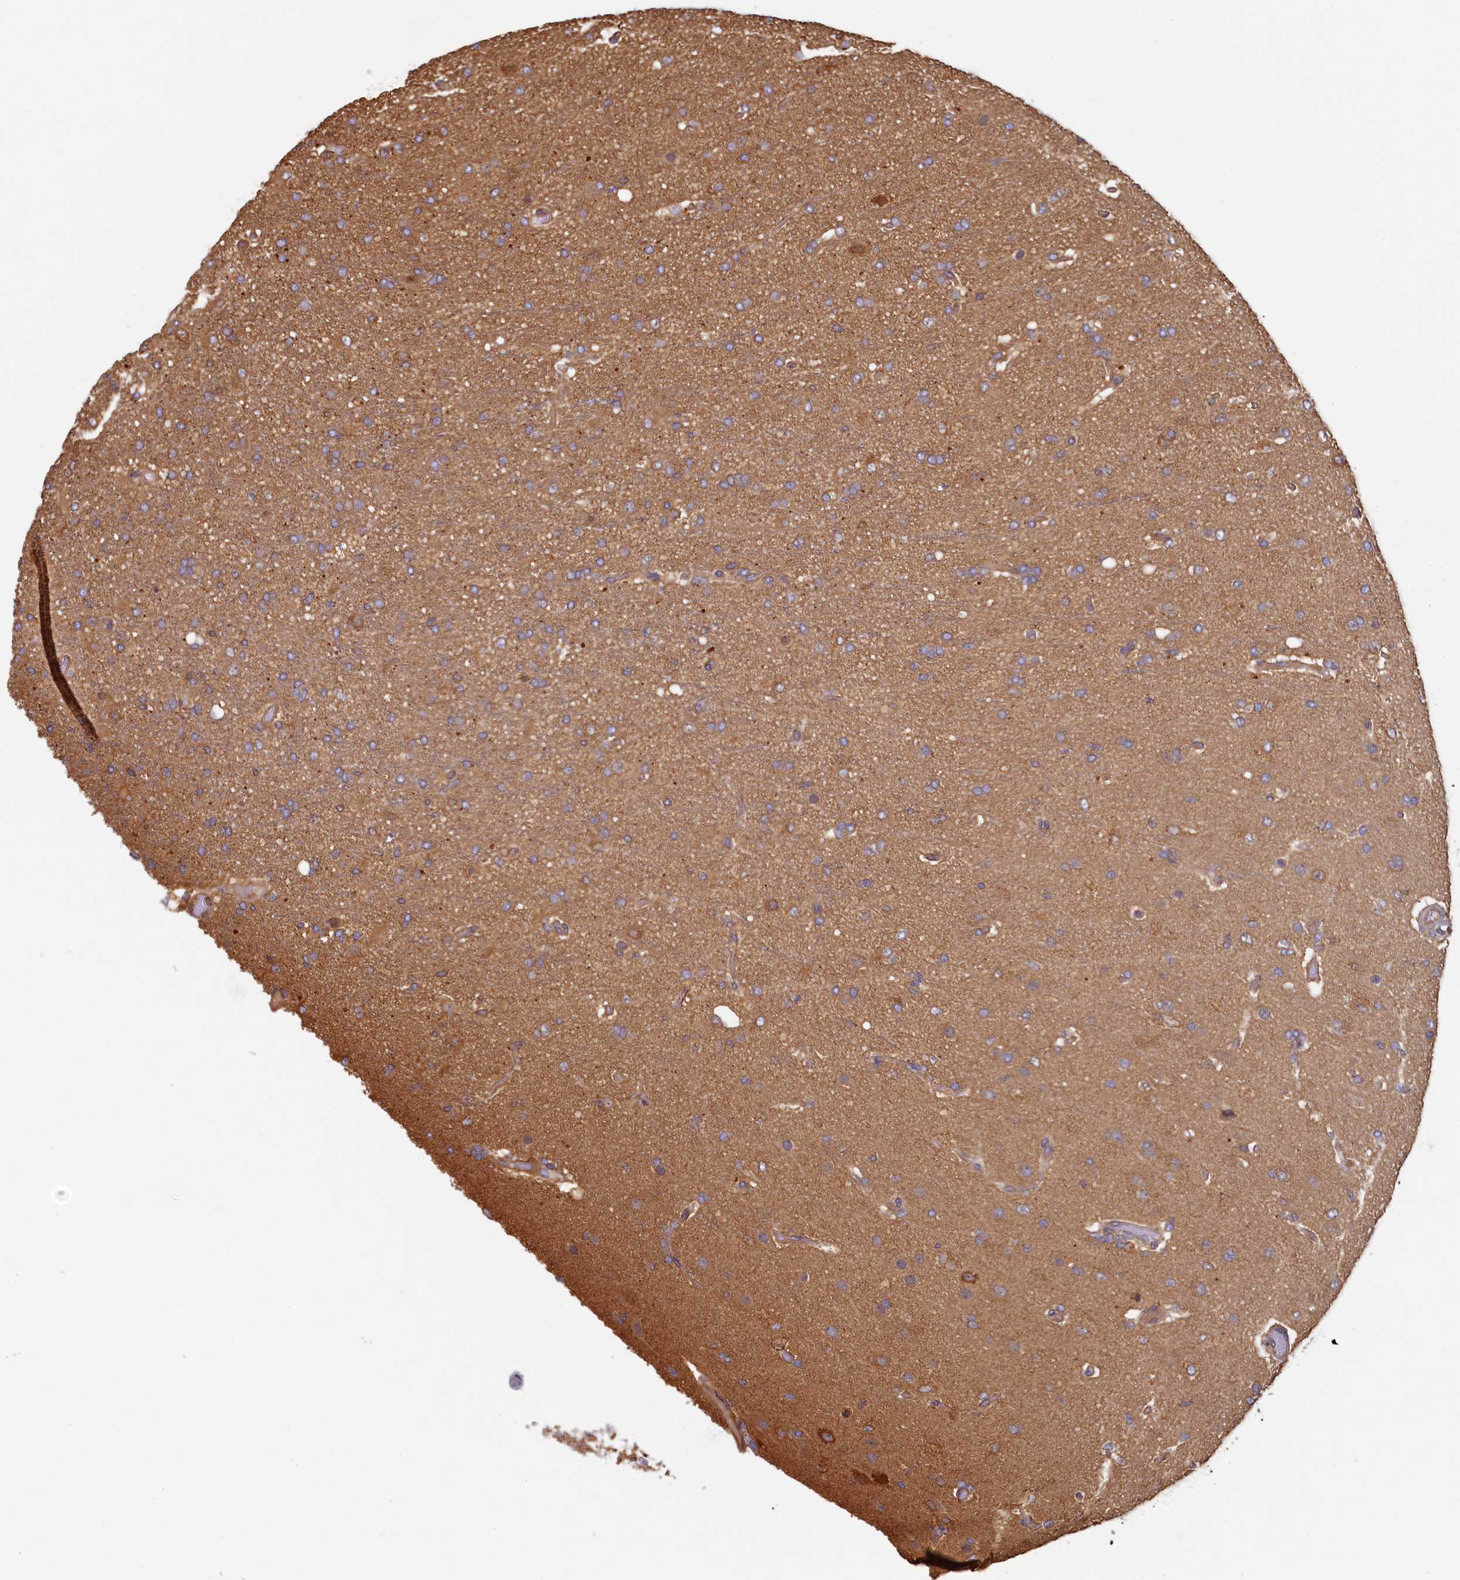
{"staining": {"intensity": "moderate", "quantity": ">75%", "location": "cytoplasmic/membranous"}, "tissue": "glioma", "cell_type": "Tumor cells", "image_type": "cancer", "snomed": [{"axis": "morphology", "description": "Glioma, malignant, High grade"}, {"axis": "topography", "description": "Brain"}], "caption": "IHC micrograph of human glioma stained for a protein (brown), which displays medium levels of moderate cytoplasmic/membranous positivity in approximately >75% of tumor cells.", "gene": "TIMM8B", "patient": {"sex": "female", "age": 74}}